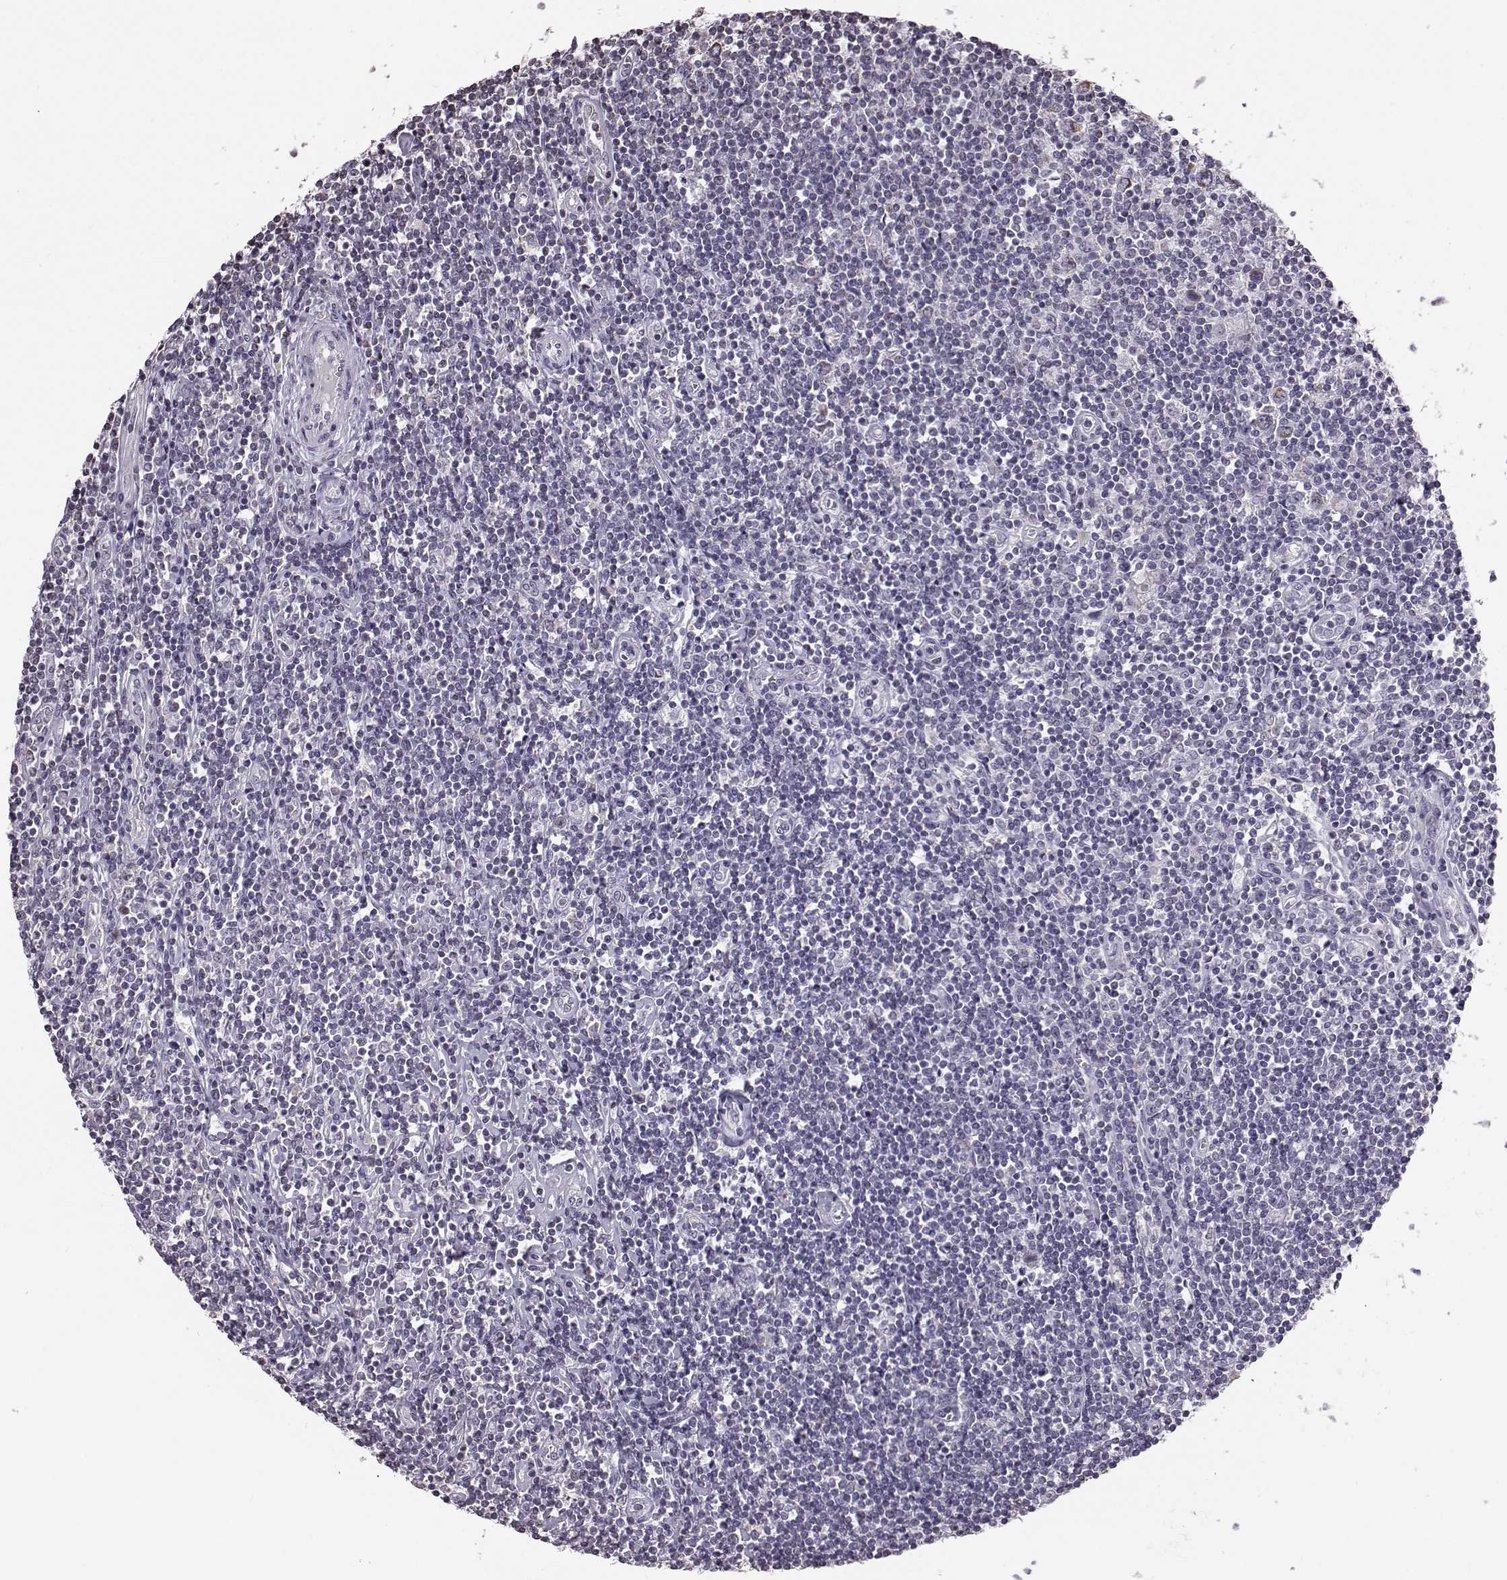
{"staining": {"intensity": "weak", "quantity": "25%-75%", "location": "cytoplasmic/membranous"}, "tissue": "lymphoma", "cell_type": "Tumor cells", "image_type": "cancer", "snomed": [{"axis": "morphology", "description": "Hodgkin's disease, NOS"}, {"axis": "topography", "description": "Lymph node"}], "caption": "A histopathology image showing weak cytoplasmic/membranous positivity in about 25%-75% of tumor cells in Hodgkin's disease, as visualized by brown immunohistochemical staining.", "gene": "ALDH3A1", "patient": {"sex": "male", "age": 40}}